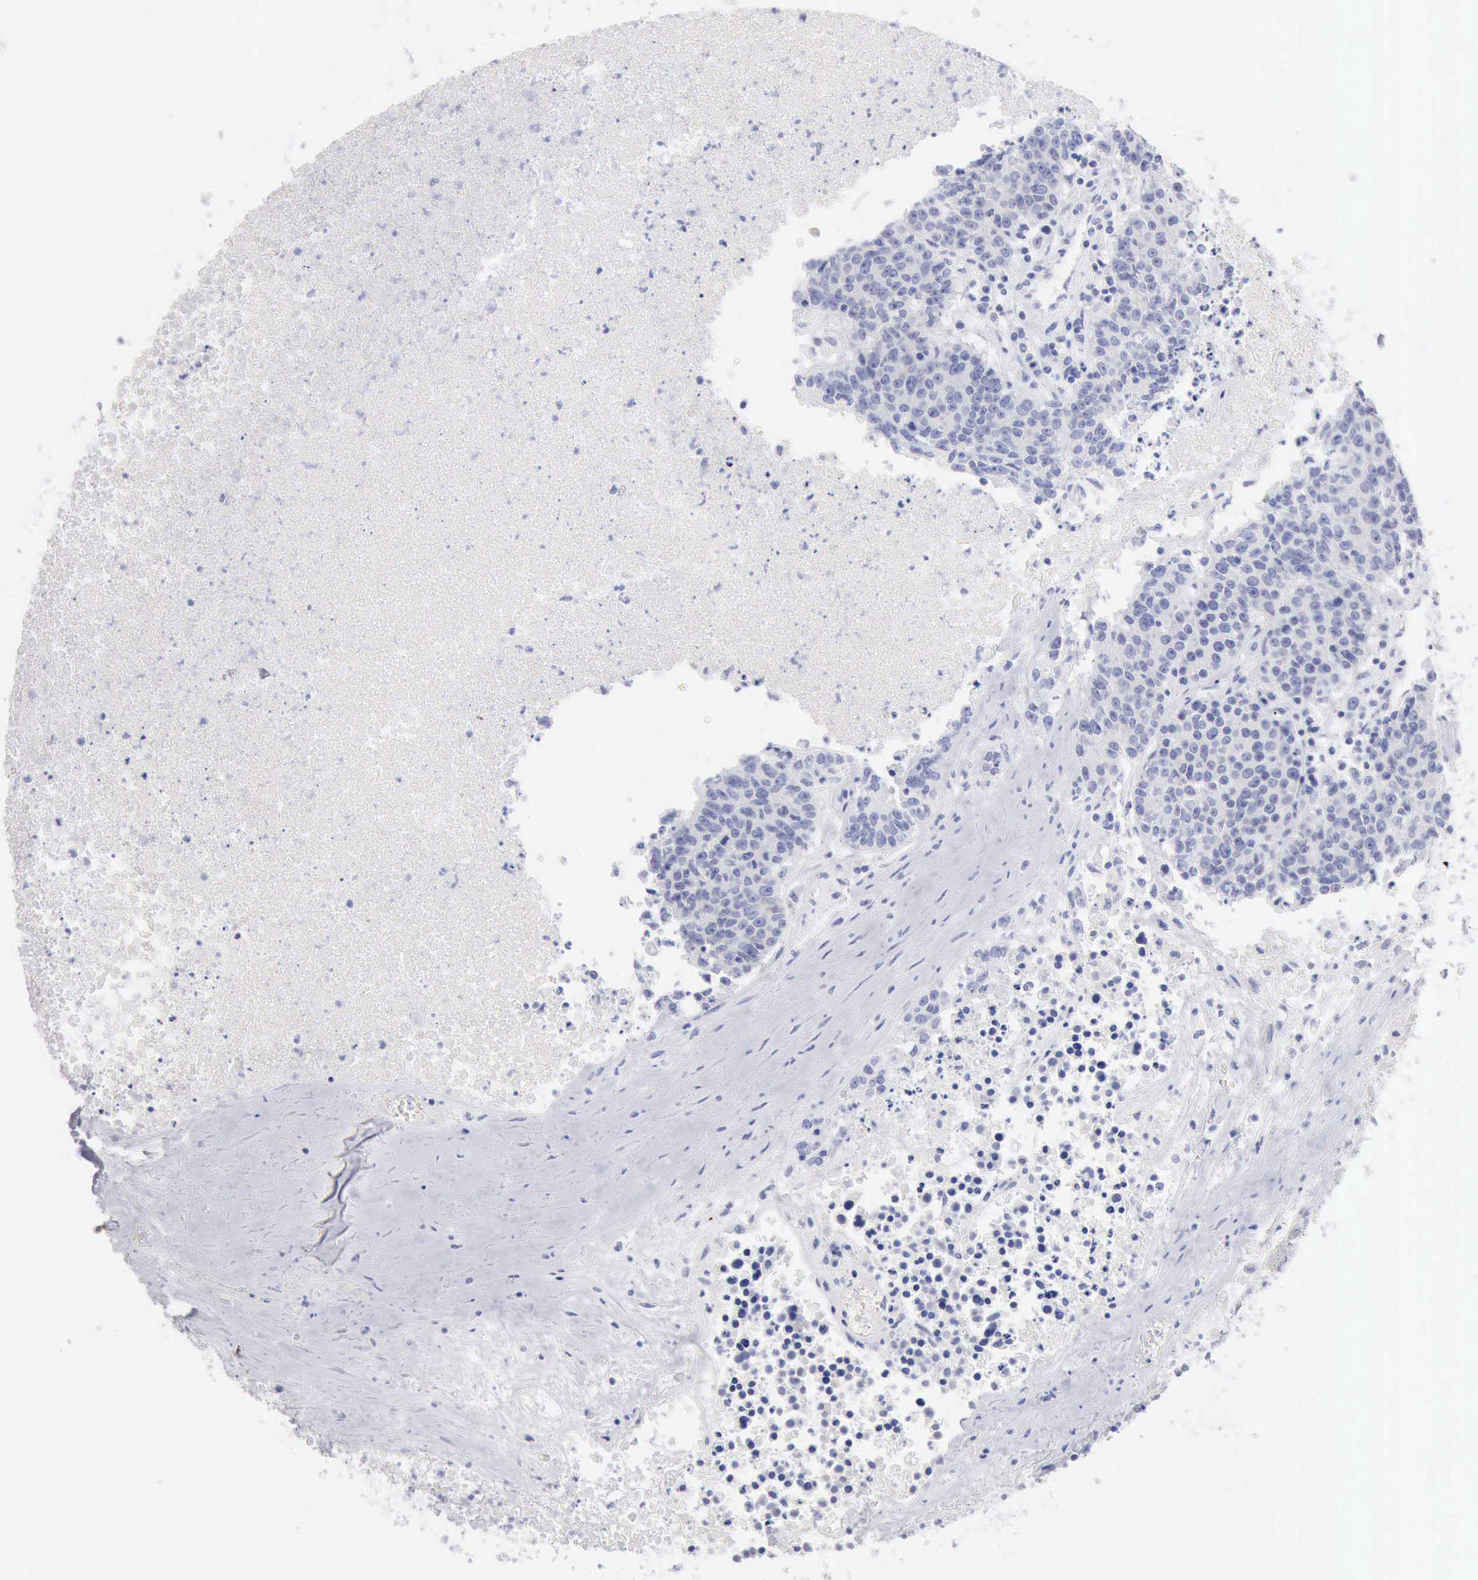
{"staining": {"intensity": "weak", "quantity": "<25%", "location": "cytoplasmic/membranous"}, "tissue": "colorectal cancer", "cell_type": "Tumor cells", "image_type": "cancer", "snomed": [{"axis": "morphology", "description": "Adenocarcinoma, NOS"}, {"axis": "topography", "description": "Colon"}], "caption": "Adenocarcinoma (colorectal) was stained to show a protein in brown. There is no significant expression in tumor cells.", "gene": "ANGEL1", "patient": {"sex": "female", "age": 53}}